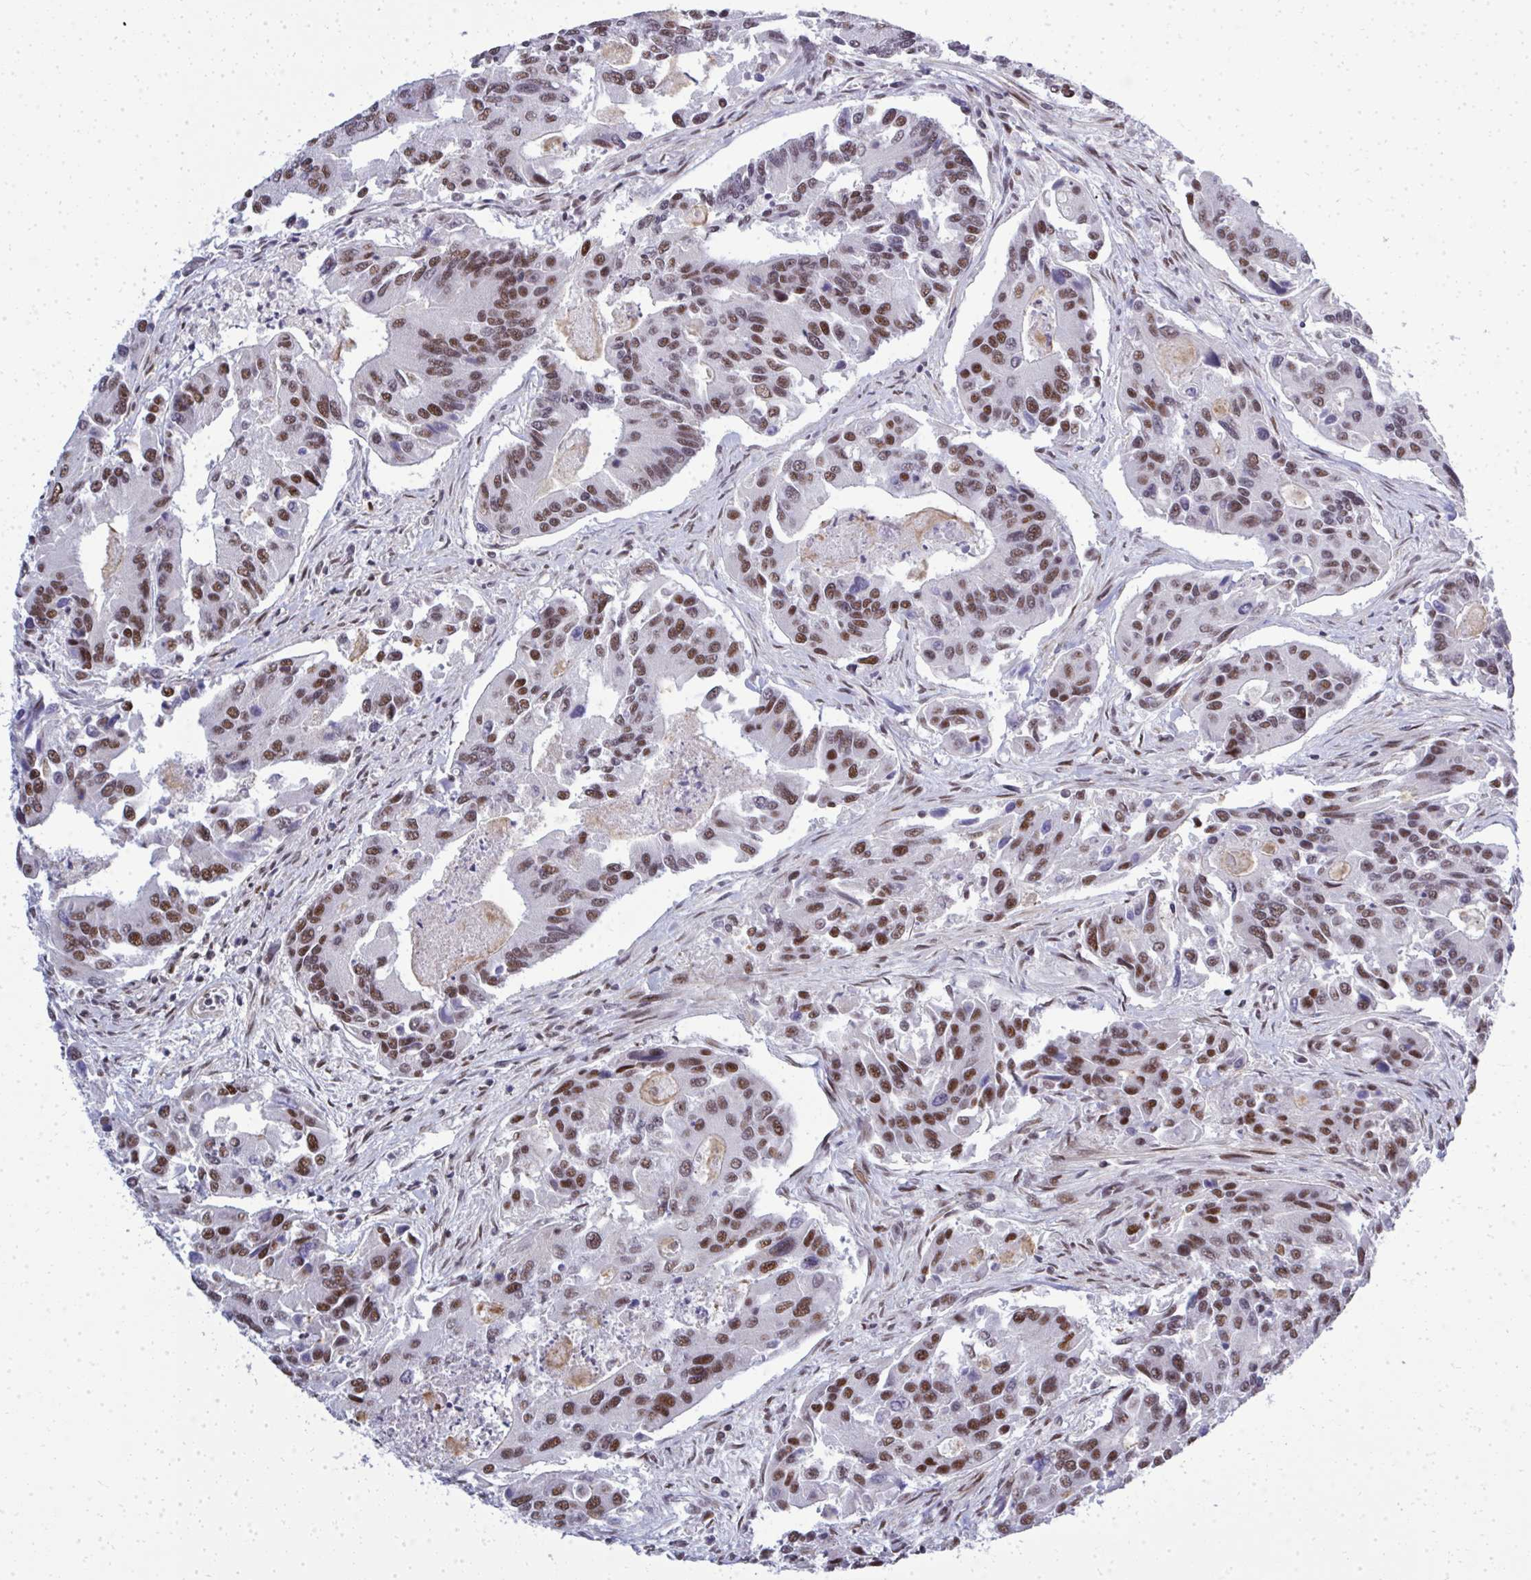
{"staining": {"intensity": "moderate", "quantity": ">75%", "location": "nuclear"}, "tissue": "colorectal cancer", "cell_type": "Tumor cells", "image_type": "cancer", "snomed": [{"axis": "morphology", "description": "Adenocarcinoma, NOS"}, {"axis": "topography", "description": "Colon"}], "caption": "Protein positivity by IHC demonstrates moderate nuclear positivity in approximately >75% of tumor cells in colorectal cancer.", "gene": "SIRT7", "patient": {"sex": "female", "age": 67}}